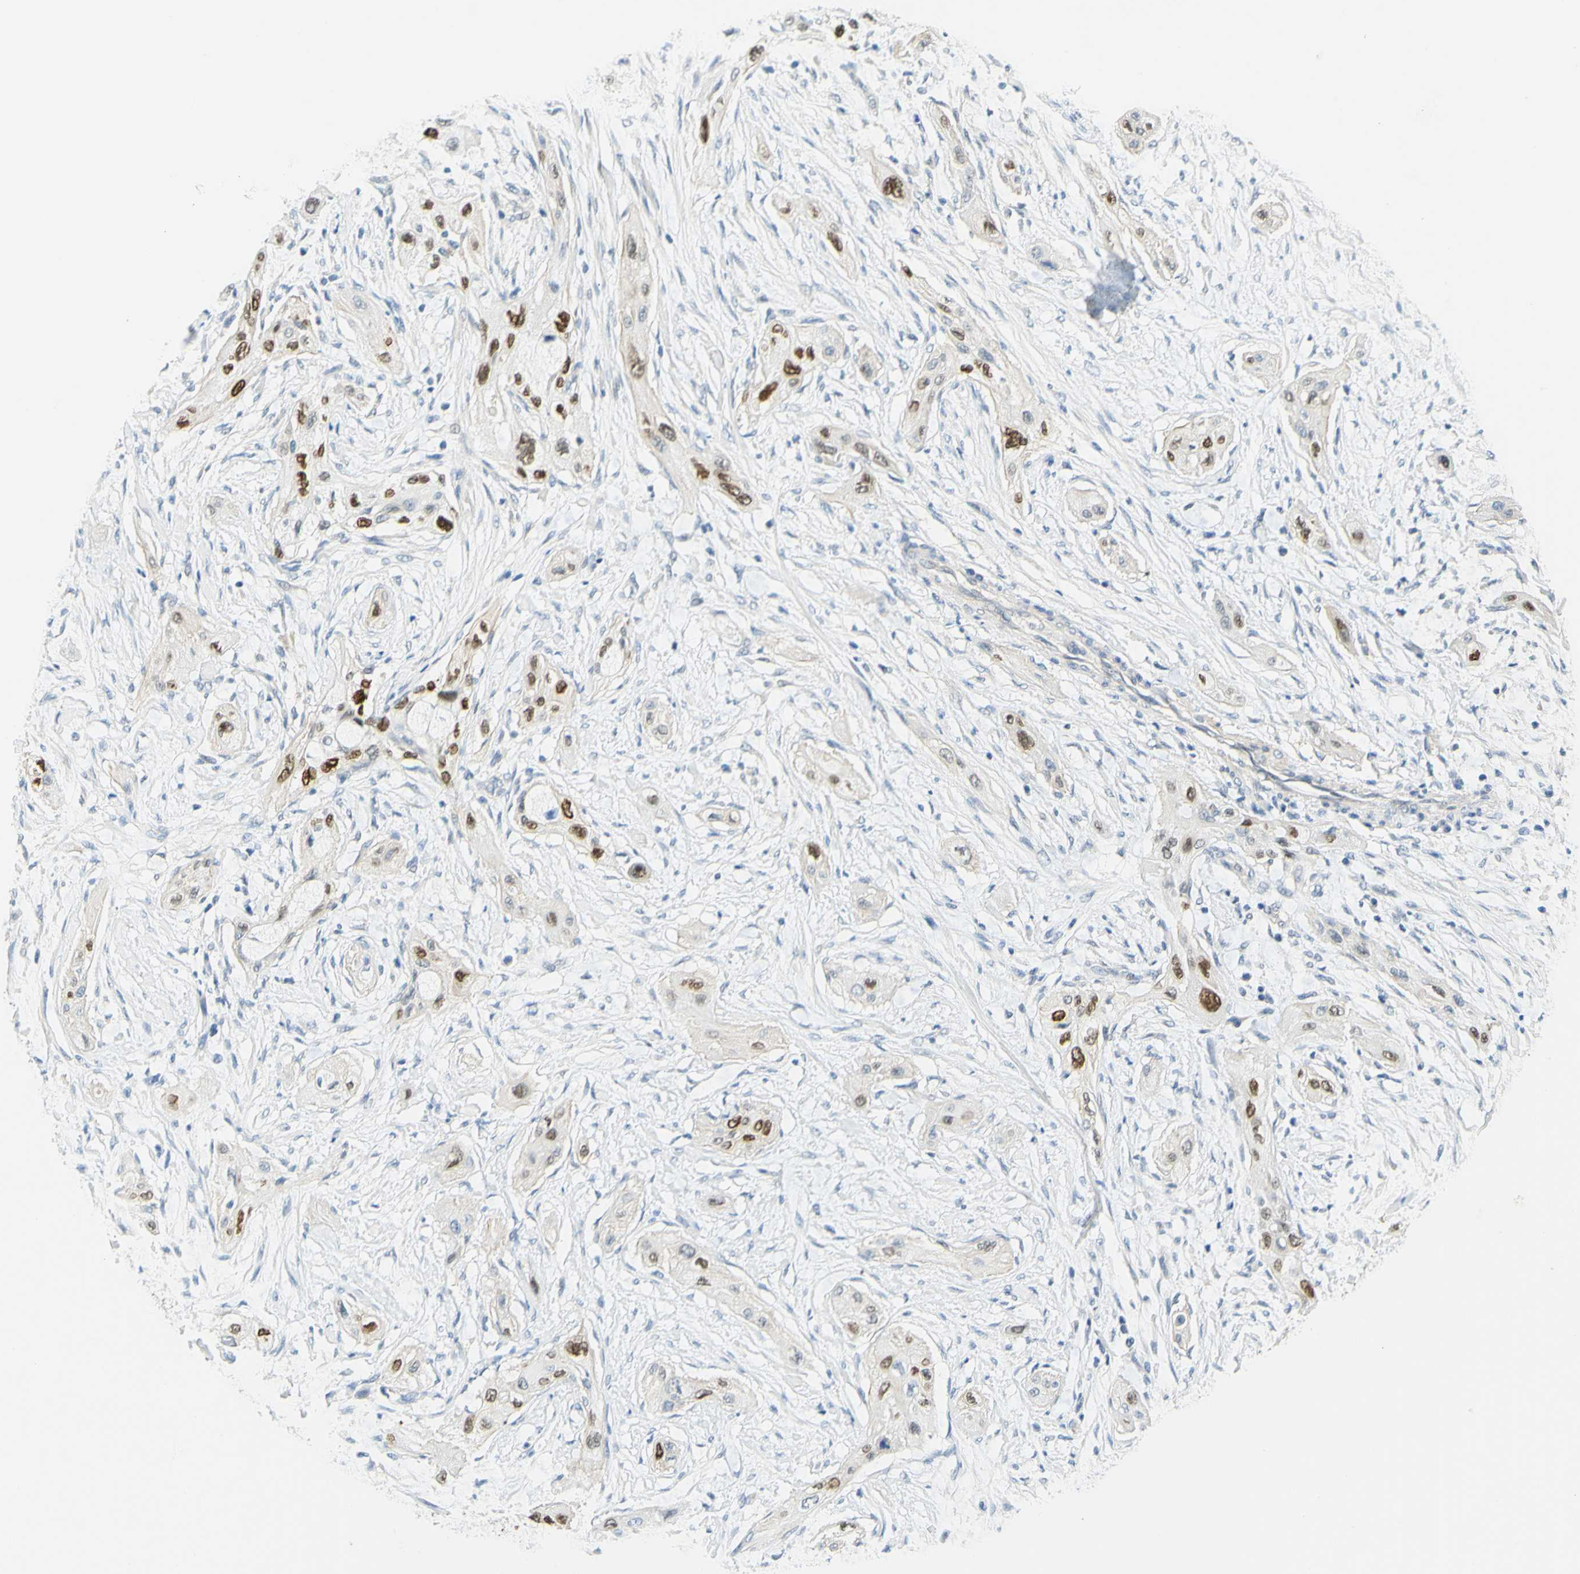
{"staining": {"intensity": "moderate", "quantity": ">75%", "location": "nuclear"}, "tissue": "lung cancer", "cell_type": "Tumor cells", "image_type": "cancer", "snomed": [{"axis": "morphology", "description": "Squamous cell carcinoma, NOS"}, {"axis": "topography", "description": "Lung"}], "caption": "This micrograph reveals lung cancer stained with IHC to label a protein in brown. The nuclear of tumor cells show moderate positivity for the protein. Nuclei are counter-stained blue.", "gene": "ENTREP2", "patient": {"sex": "female", "age": 47}}